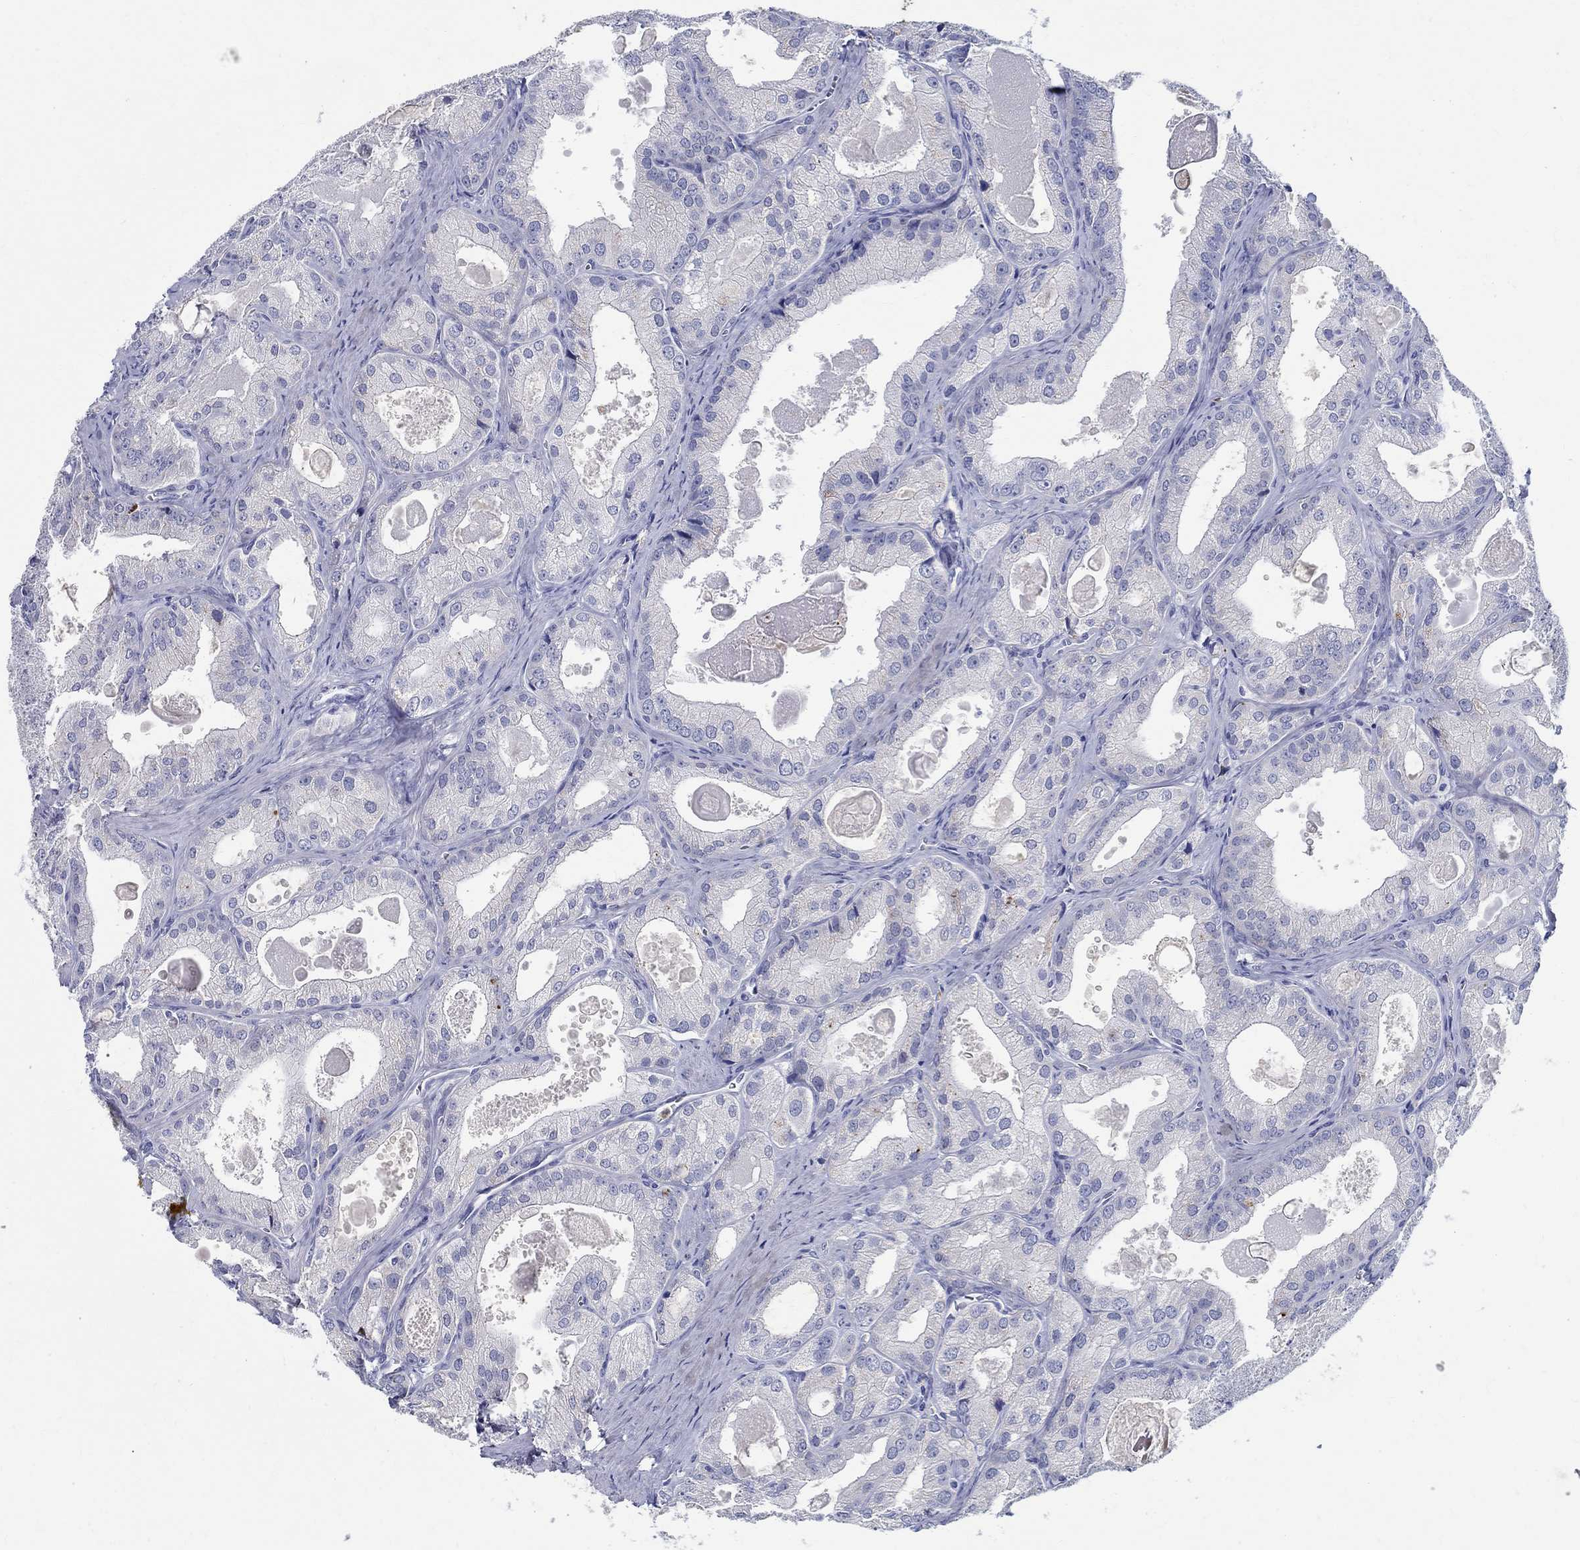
{"staining": {"intensity": "negative", "quantity": "none", "location": "none"}, "tissue": "prostate cancer", "cell_type": "Tumor cells", "image_type": "cancer", "snomed": [{"axis": "morphology", "description": "Adenocarcinoma, NOS"}, {"axis": "morphology", "description": "Adenocarcinoma, High grade"}, {"axis": "topography", "description": "Prostate"}], "caption": "Prostate cancer (adenocarcinoma (high-grade)) was stained to show a protein in brown. There is no significant expression in tumor cells. (DAB (3,3'-diaminobenzidine) immunohistochemistry (IHC), high magnification).", "gene": "SOX2", "patient": {"sex": "male", "age": 70}}